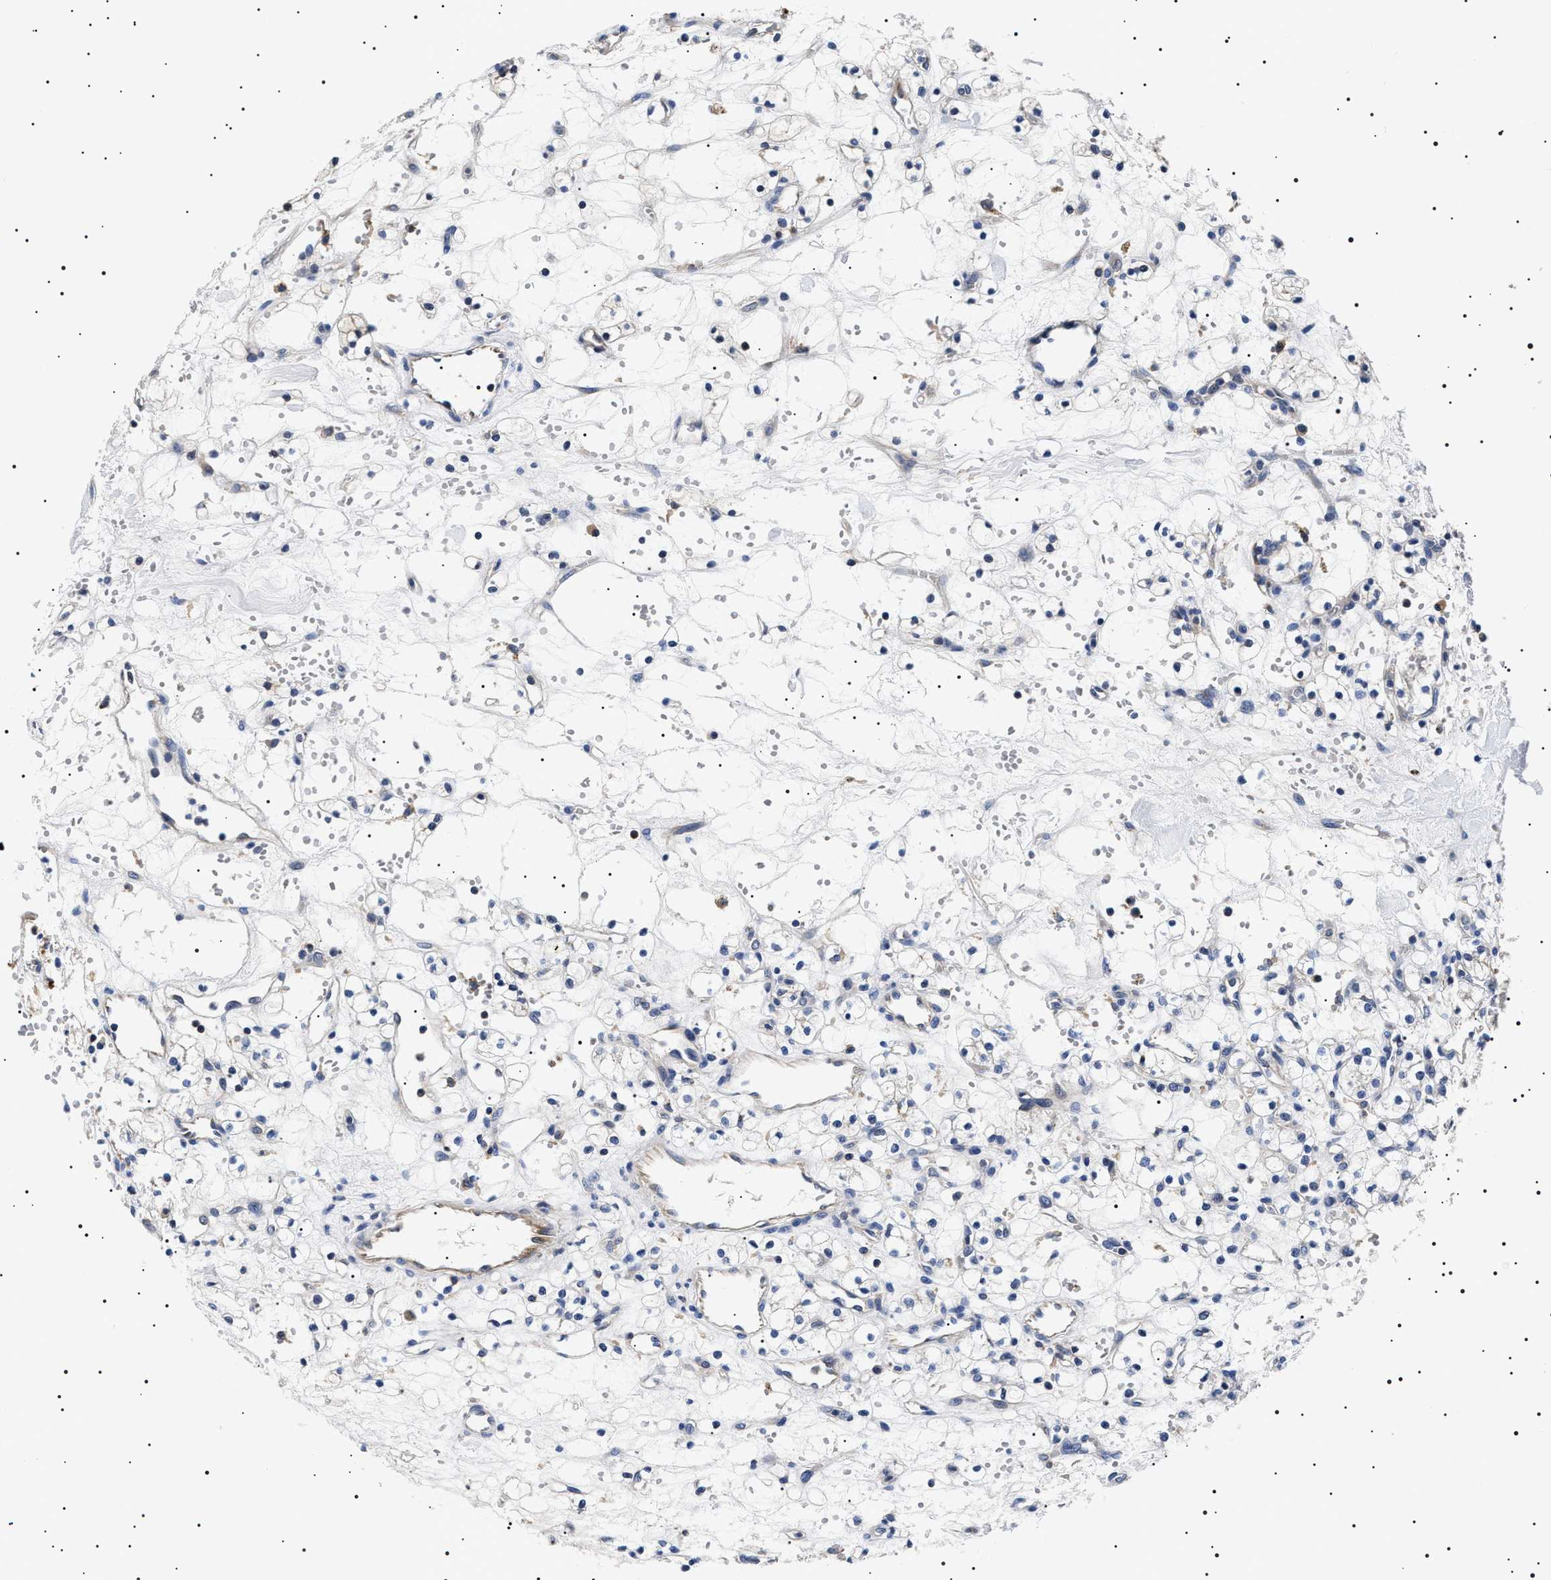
{"staining": {"intensity": "negative", "quantity": "none", "location": "none"}, "tissue": "renal cancer", "cell_type": "Tumor cells", "image_type": "cancer", "snomed": [{"axis": "morphology", "description": "Adenocarcinoma, NOS"}, {"axis": "topography", "description": "Kidney"}], "caption": "A photomicrograph of renal cancer stained for a protein reveals no brown staining in tumor cells.", "gene": "SLC4A7", "patient": {"sex": "female", "age": 60}}